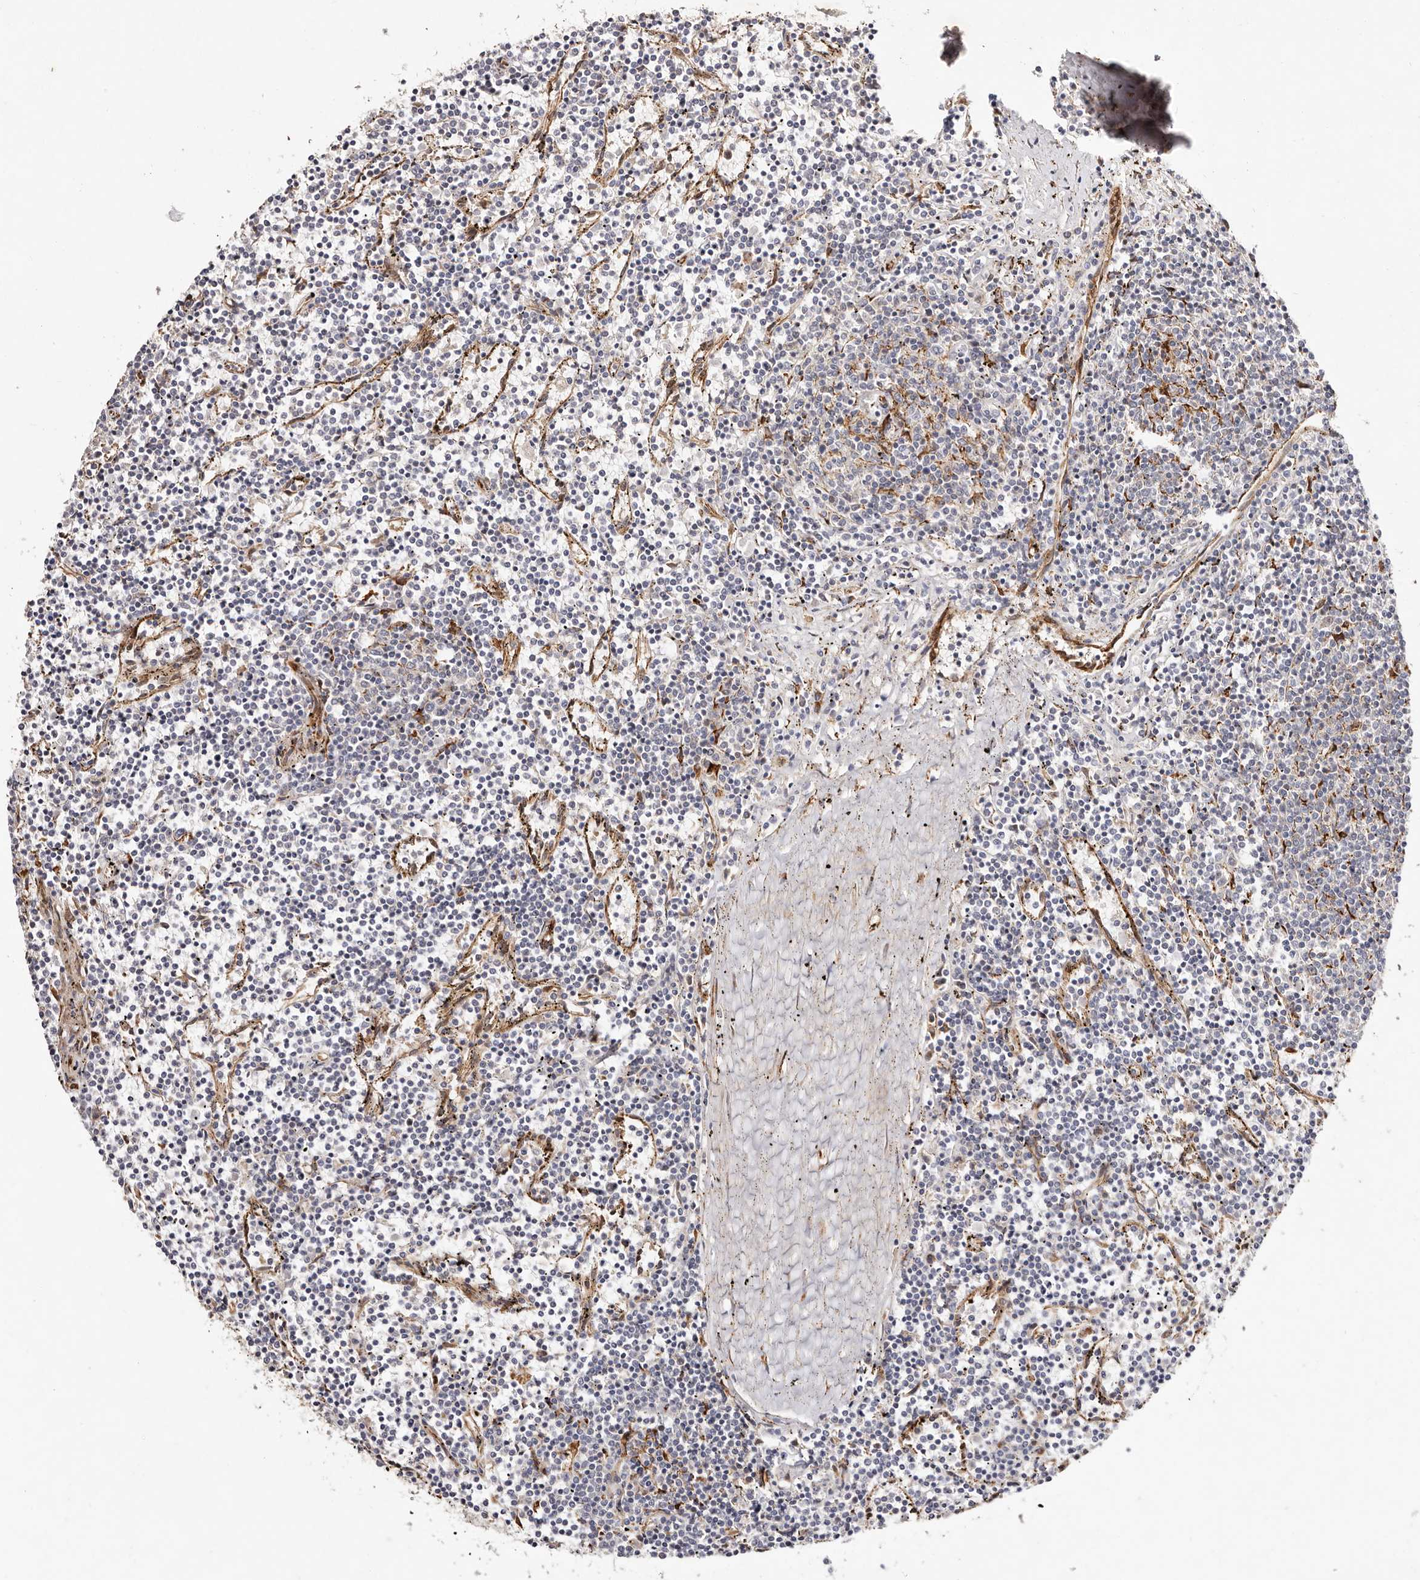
{"staining": {"intensity": "negative", "quantity": "none", "location": "none"}, "tissue": "lymphoma", "cell_type": "Tumor cells", "image_type": "cancer", "snomed": [{"axis": "morphology", "description": "Malignant lymphoma, non-Hodgkin's type, Low grade"}, {"axis": "topography", "description": "Spleen"}], "caption": "Photomicrograph shows no protein positivity in tumor cells of lymphoma tissue.", "gene": "BCL2L15", "patient": {"sex": "female", "age": 50}}